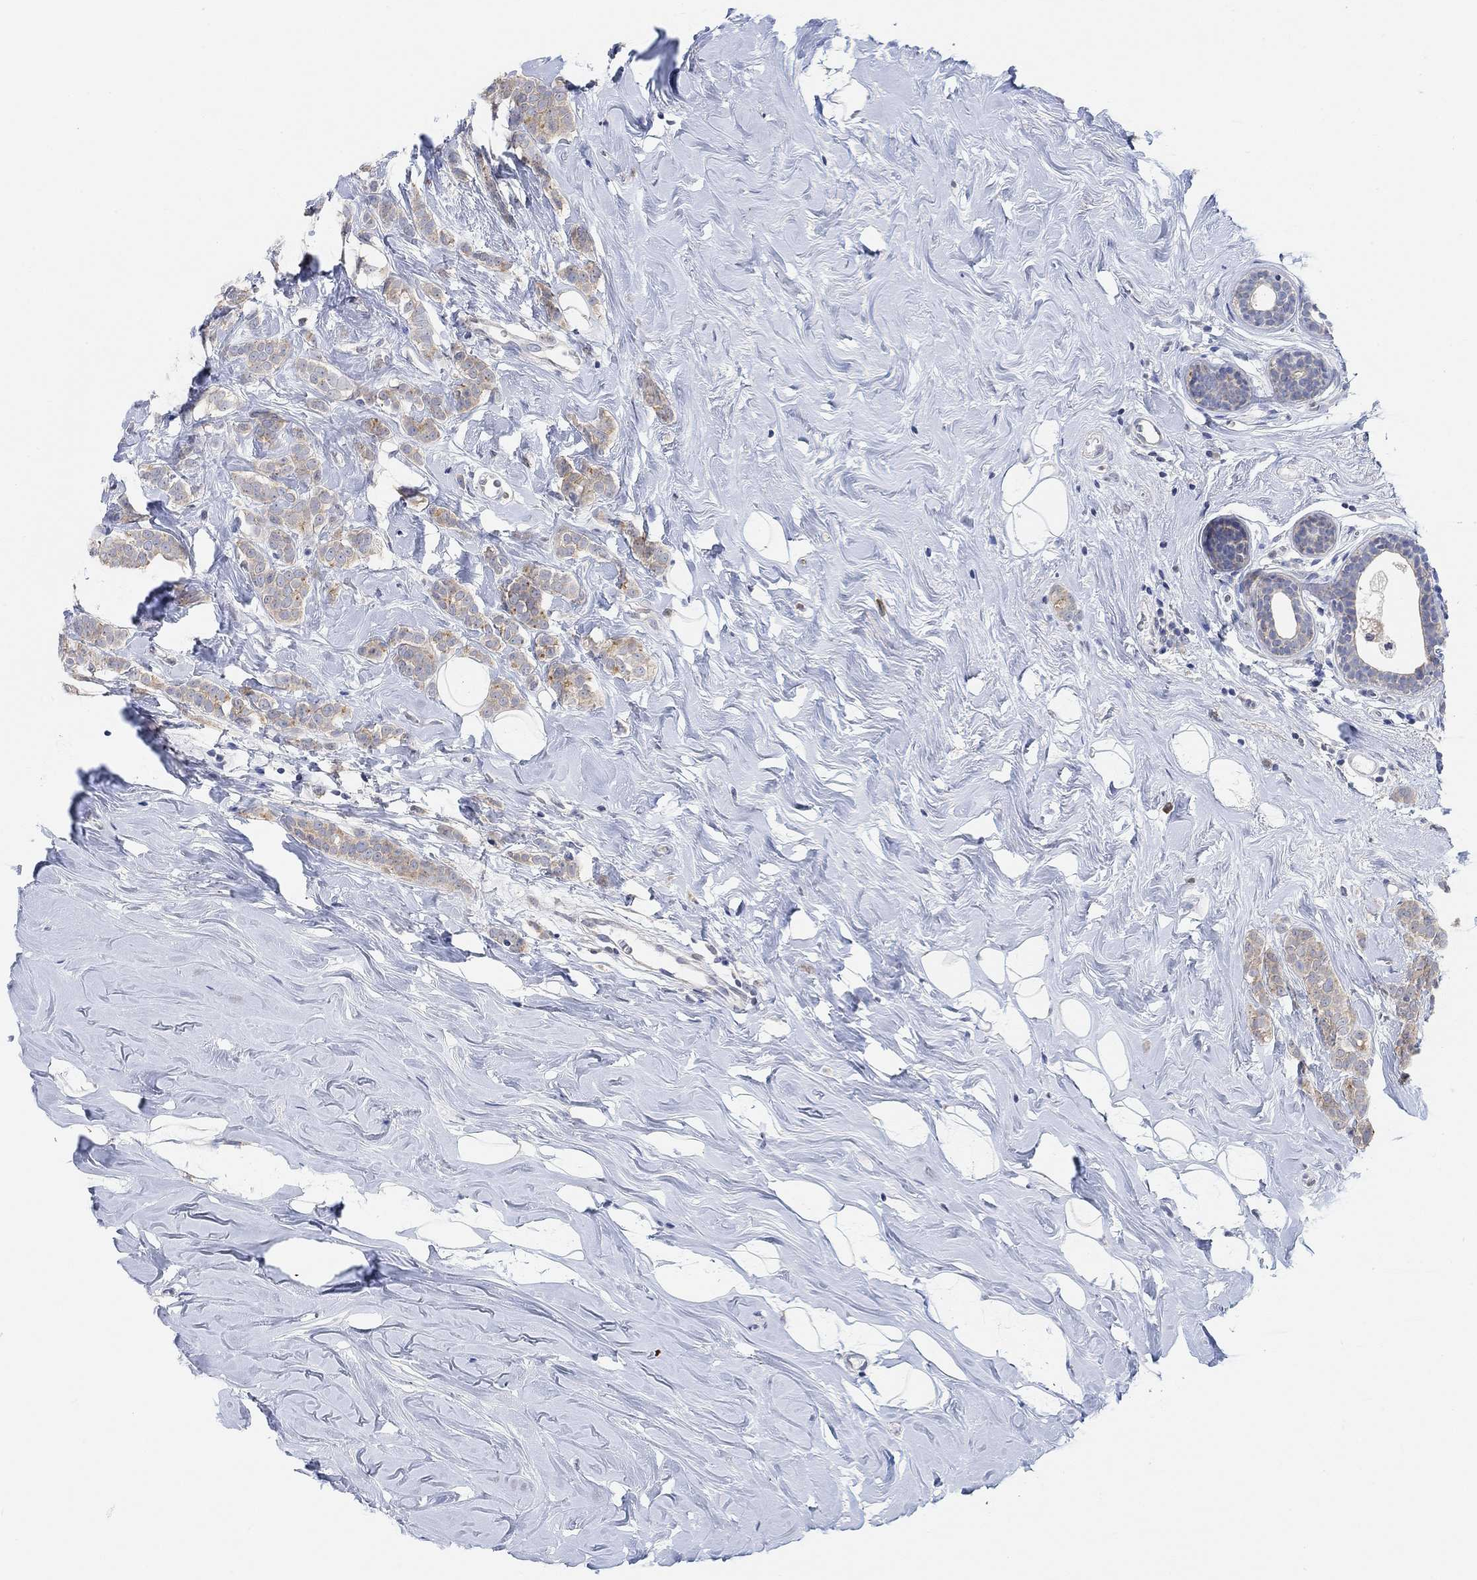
{"staining": {"intensity": "weak", "quantity": "25%-75%", "location": "cytoplasmic/membranous"}, "tissue": "breast cancer", "cell_type": "Tumor cells", "image_type": "cancer", "snomed": [{"axis": "morphology", "description": "Lobular carcinoma"}, {"axis": "topography", "description": "Breast"}], "caption": "Brown immunohistochemical staining in human breast cancer displays weak cytoplasmic/membranous positivity in approximately 25%-75% of tumor cells. The protein of interest is stained brown, and the nuclei are stained in blue (DAB IHC with brightfield microscopy, high magnification).", "gene": "RIMS1", "patient": {"sex": "female", "age": 49}}